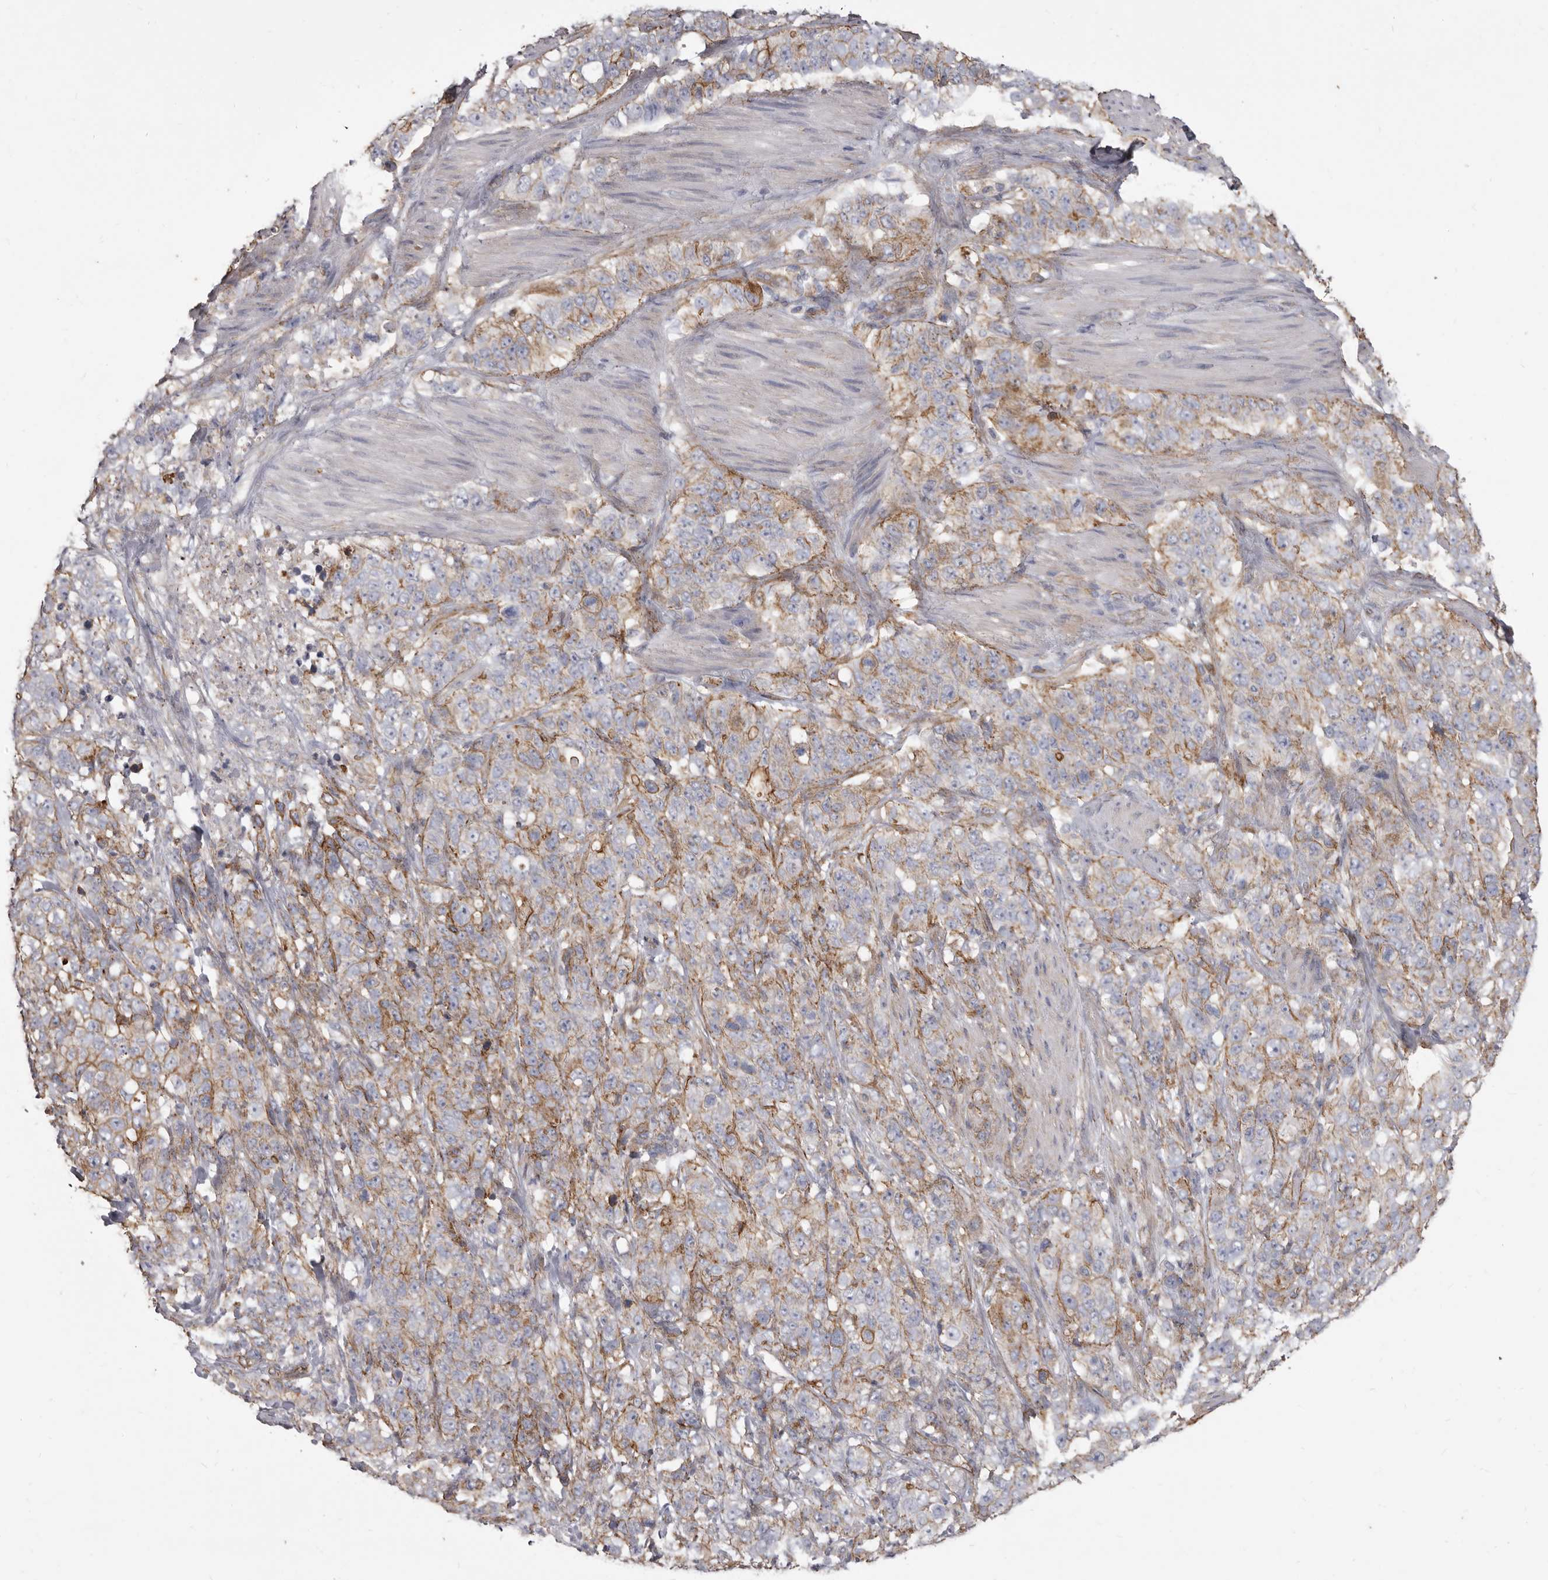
{"staining": {"intensity": "weak", "quantity": "<25%", "location": "cytoplasmic/membranous"}, "tissue": "stomach cancer", "cell_type": "Tumor cells", "image_type": "cancer", "snomed": [{"axis": "morphology", "description": "Adenocarcinoma, NOS"}, {"axis": "topography", "description": "Stomach"}], "caption": "A high-resolution image shows immunohistochemistry (IHC) staining of adenocarcinoma (stomach), which shows no significant expression in tumor cells.", "gene": "P2RX6", "patient": {"sex": "male", "age": 48}}